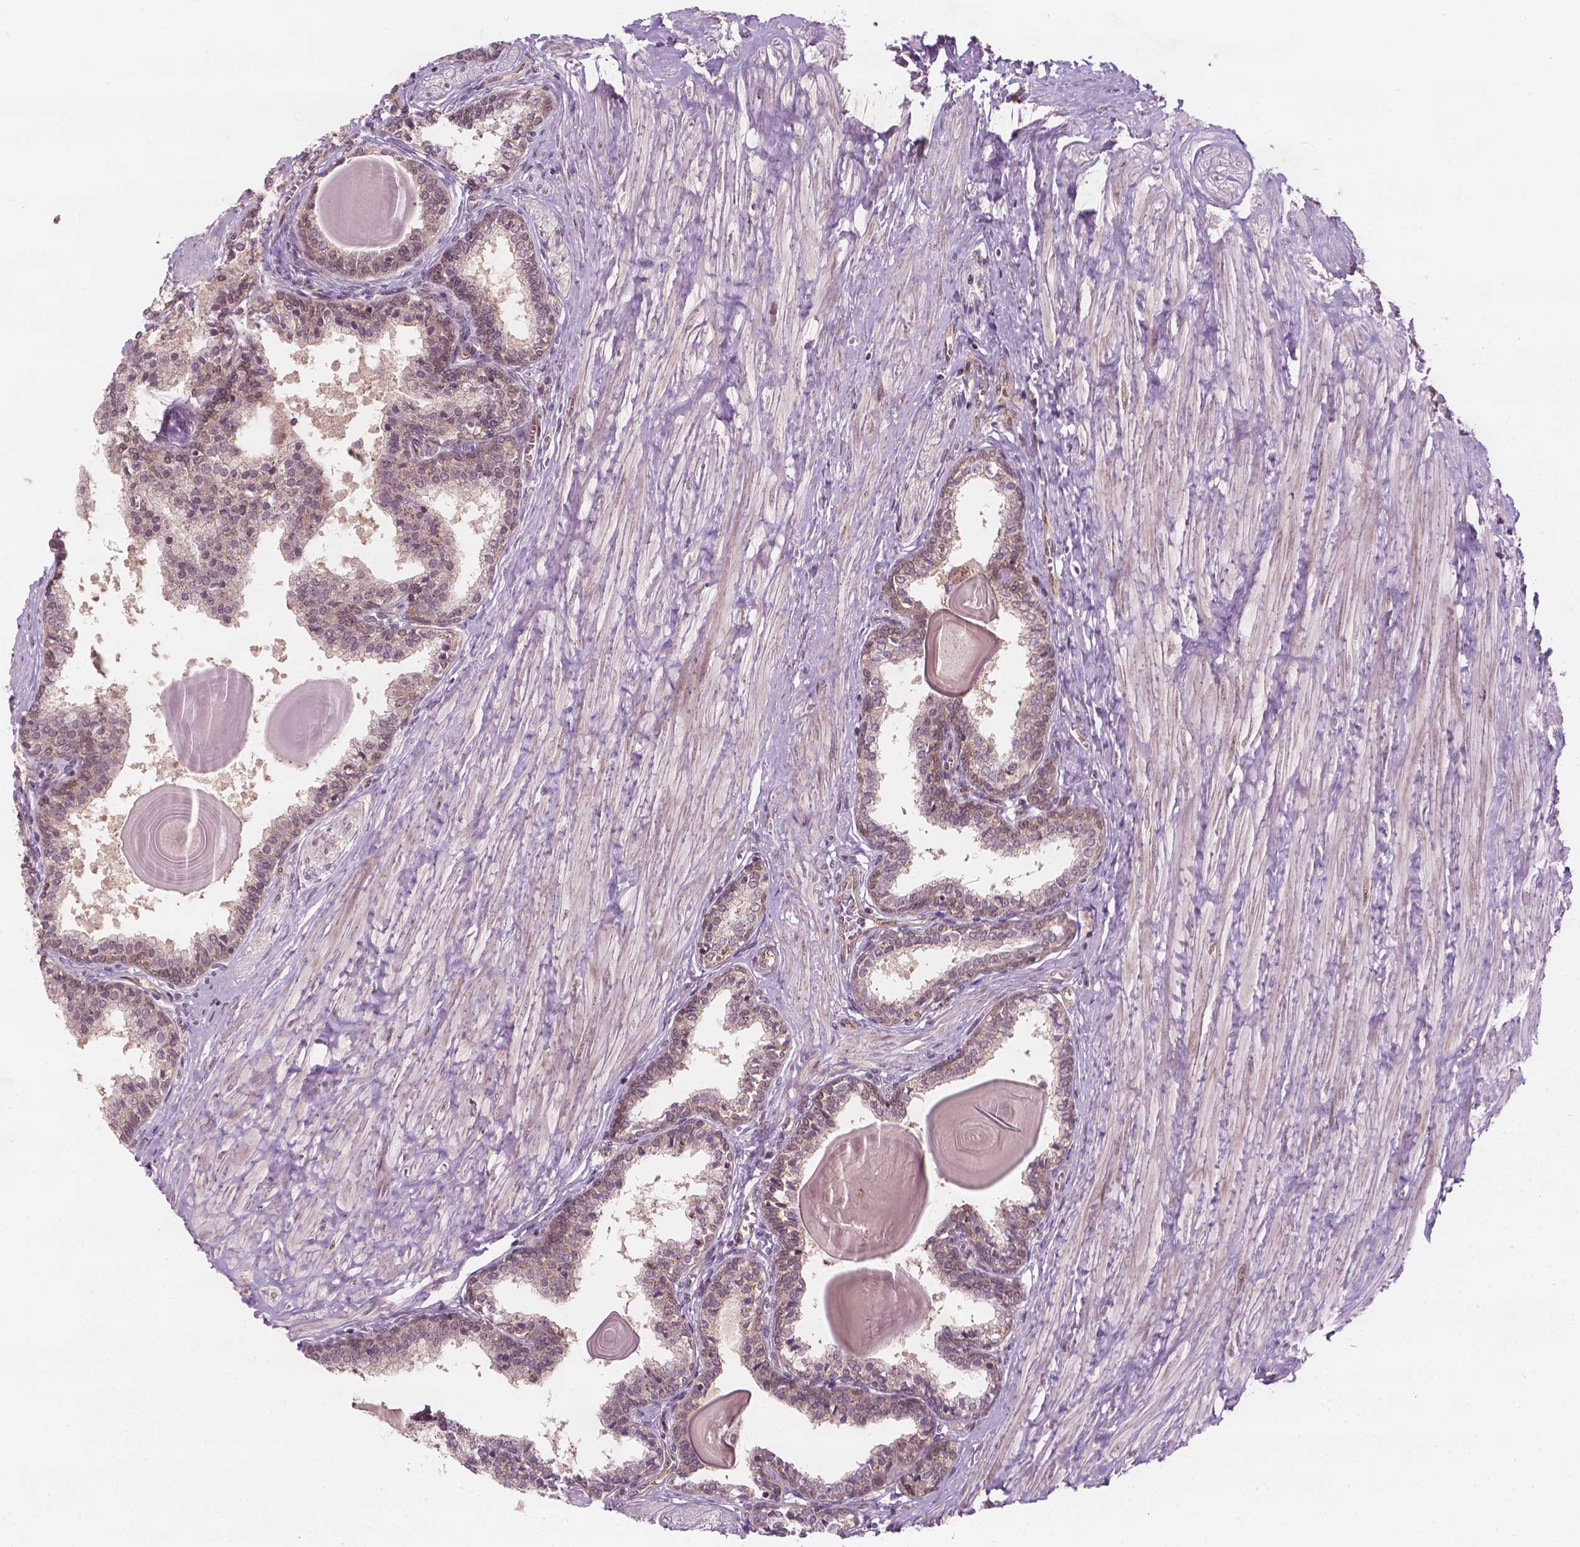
{"staining": {"intensity": "moderate", "quantity": "<25%", "location": "cytoplasmic/membranous"}, "tissue": "prostate", "cell_type": "Glandular cells", "image_type": "normal", "snomed": [{"axis": "morphology", "description": "Normal tissue, NOS"}, {"axis": "topography", "description": "Prostate"}], "caption": "This is a micrograph of immunohistochemistry staining of normal prostate, which shows moderate staining in the cytoplasmic/membranous of glandular cells.", "gene": "NFAT5", "patient": {"sex": "male", "age": 55}}